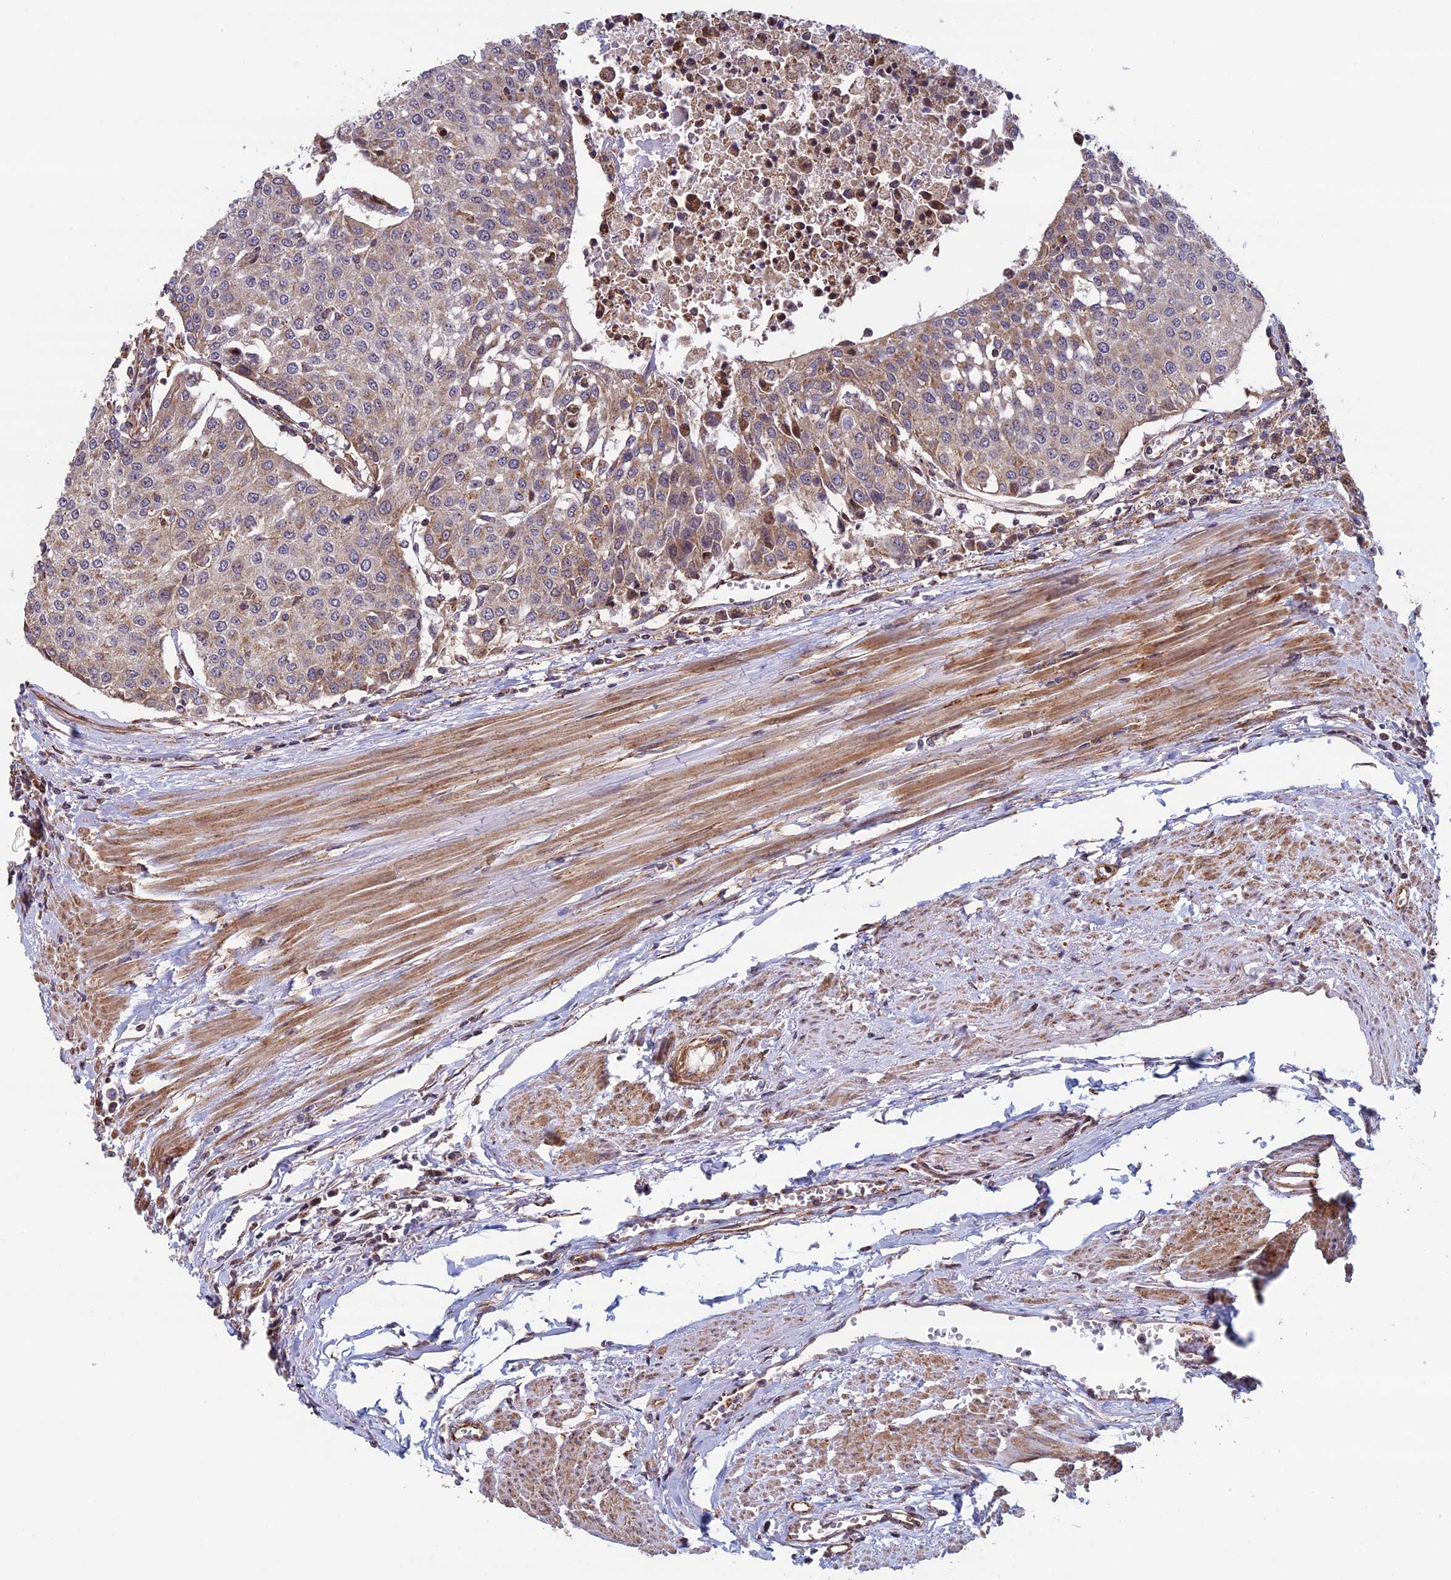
{"staining": {"intensity": "moderate", "quantity": ">75%", "location": "cytoplasmic/membranous"}, "tissue": "urothelial cancer", "cell_type": "Tumor cells", "image_type": "cancer", "snomed": [{"axis": "morphology", "description": "Urothelial carcinoma, High grade"}, {"axis": "topography", "description": "Urinary bladder"}], "caption": "Human urothelial carcinoma (high-grade) stained with a brown dye exhibits moderate cytoplasmic/membranous positive staining in approximately >75% of tumor cells.", "gene": "CCDC8", "patient": {"sex": "female", "age": 85}}